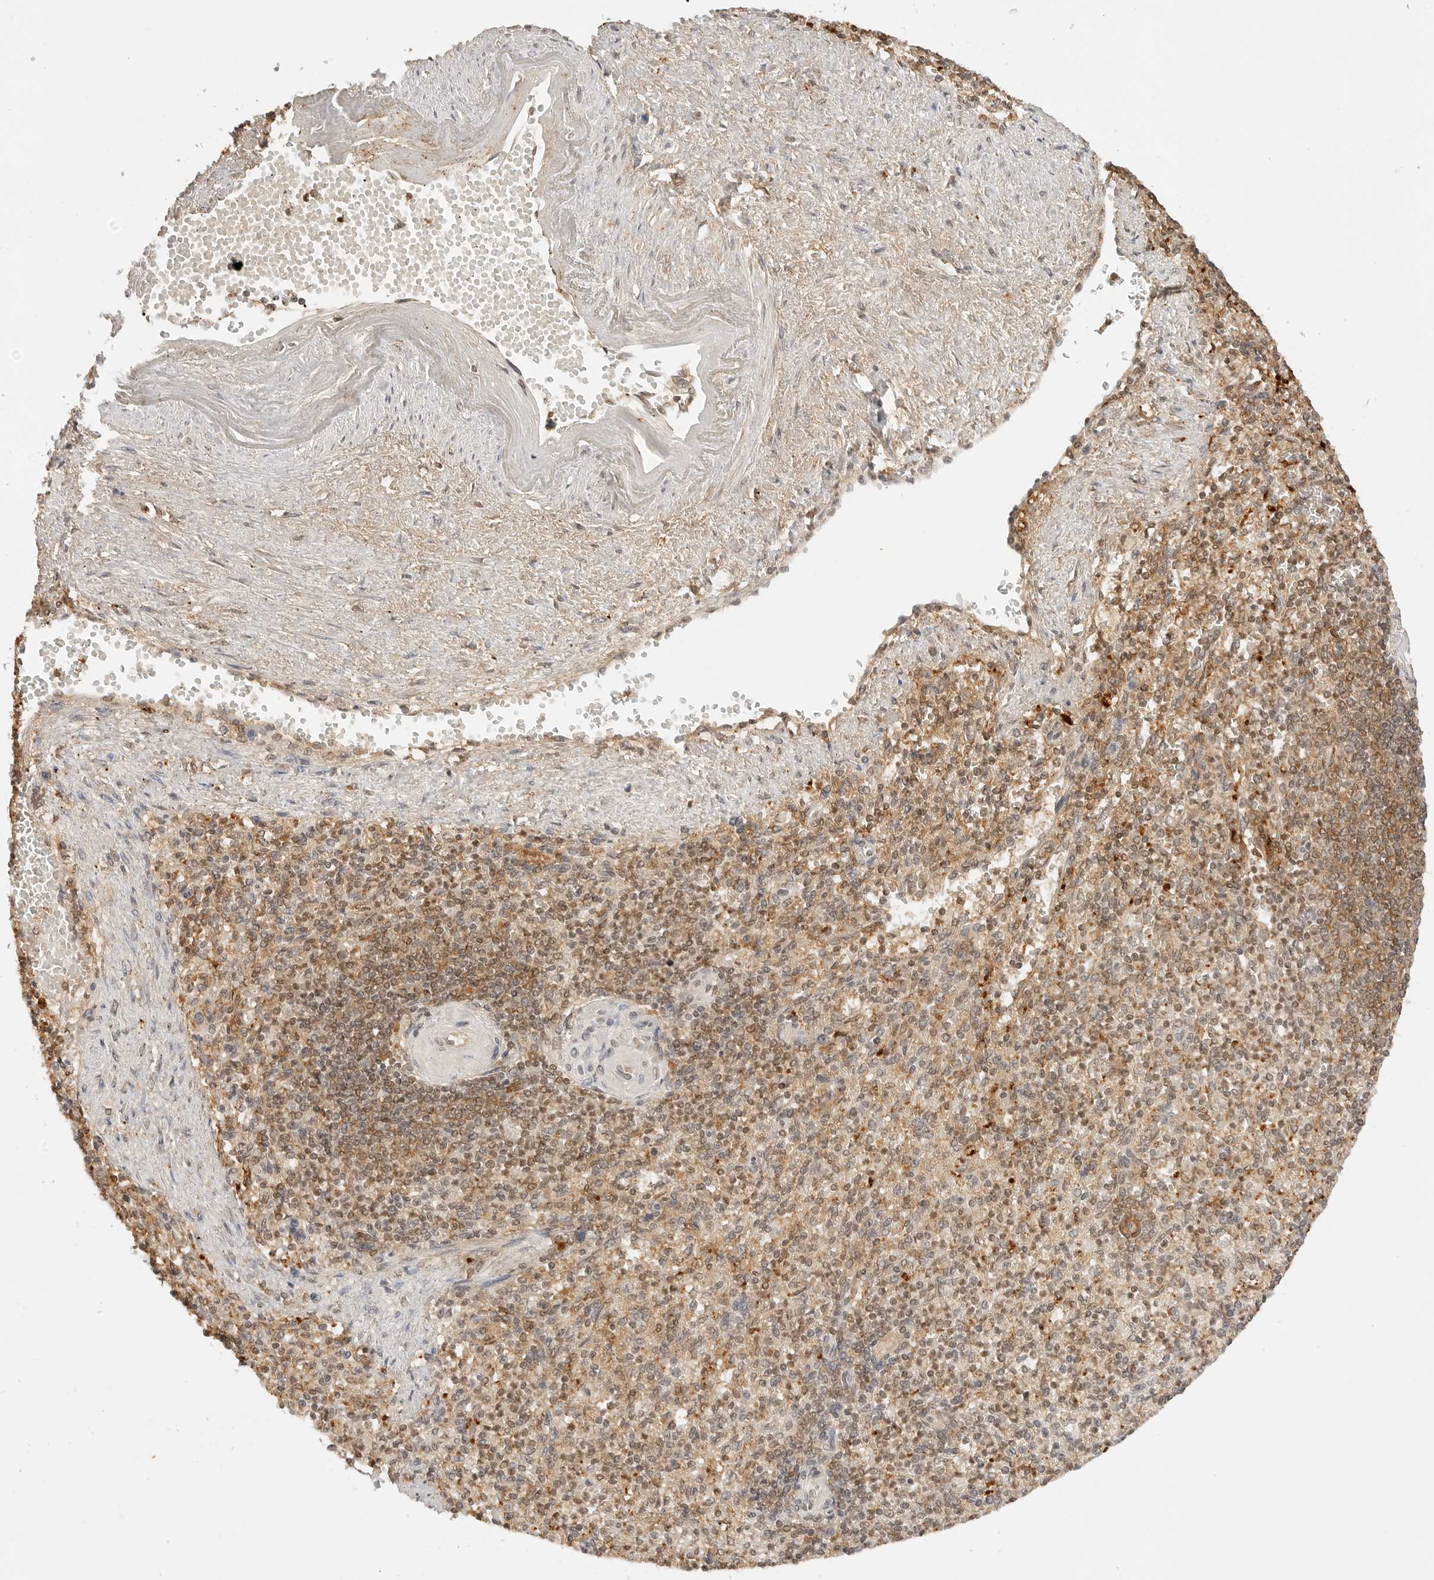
{"staining": {"intensity": "moderate", "quantity": ">75%", "location": "cytoplasmic/membranous,nuclear"}, "tissue": "spleen", "cell_type": "Cells in red pulp", "image_type": "normal", "snomed": [{"axis": "morphology", "description": "Normal tissue, NOS"}, {"axis": "topography", "description": "Spleen"}], "caption": "Protein staining of unremarkable spleen shows moderate cytoplasmic/membranous,nuclear staining in approximately >75% of cells in red pulp.", "gene": "EPHA1", "patient": {"sex": "female", "age": 74}}